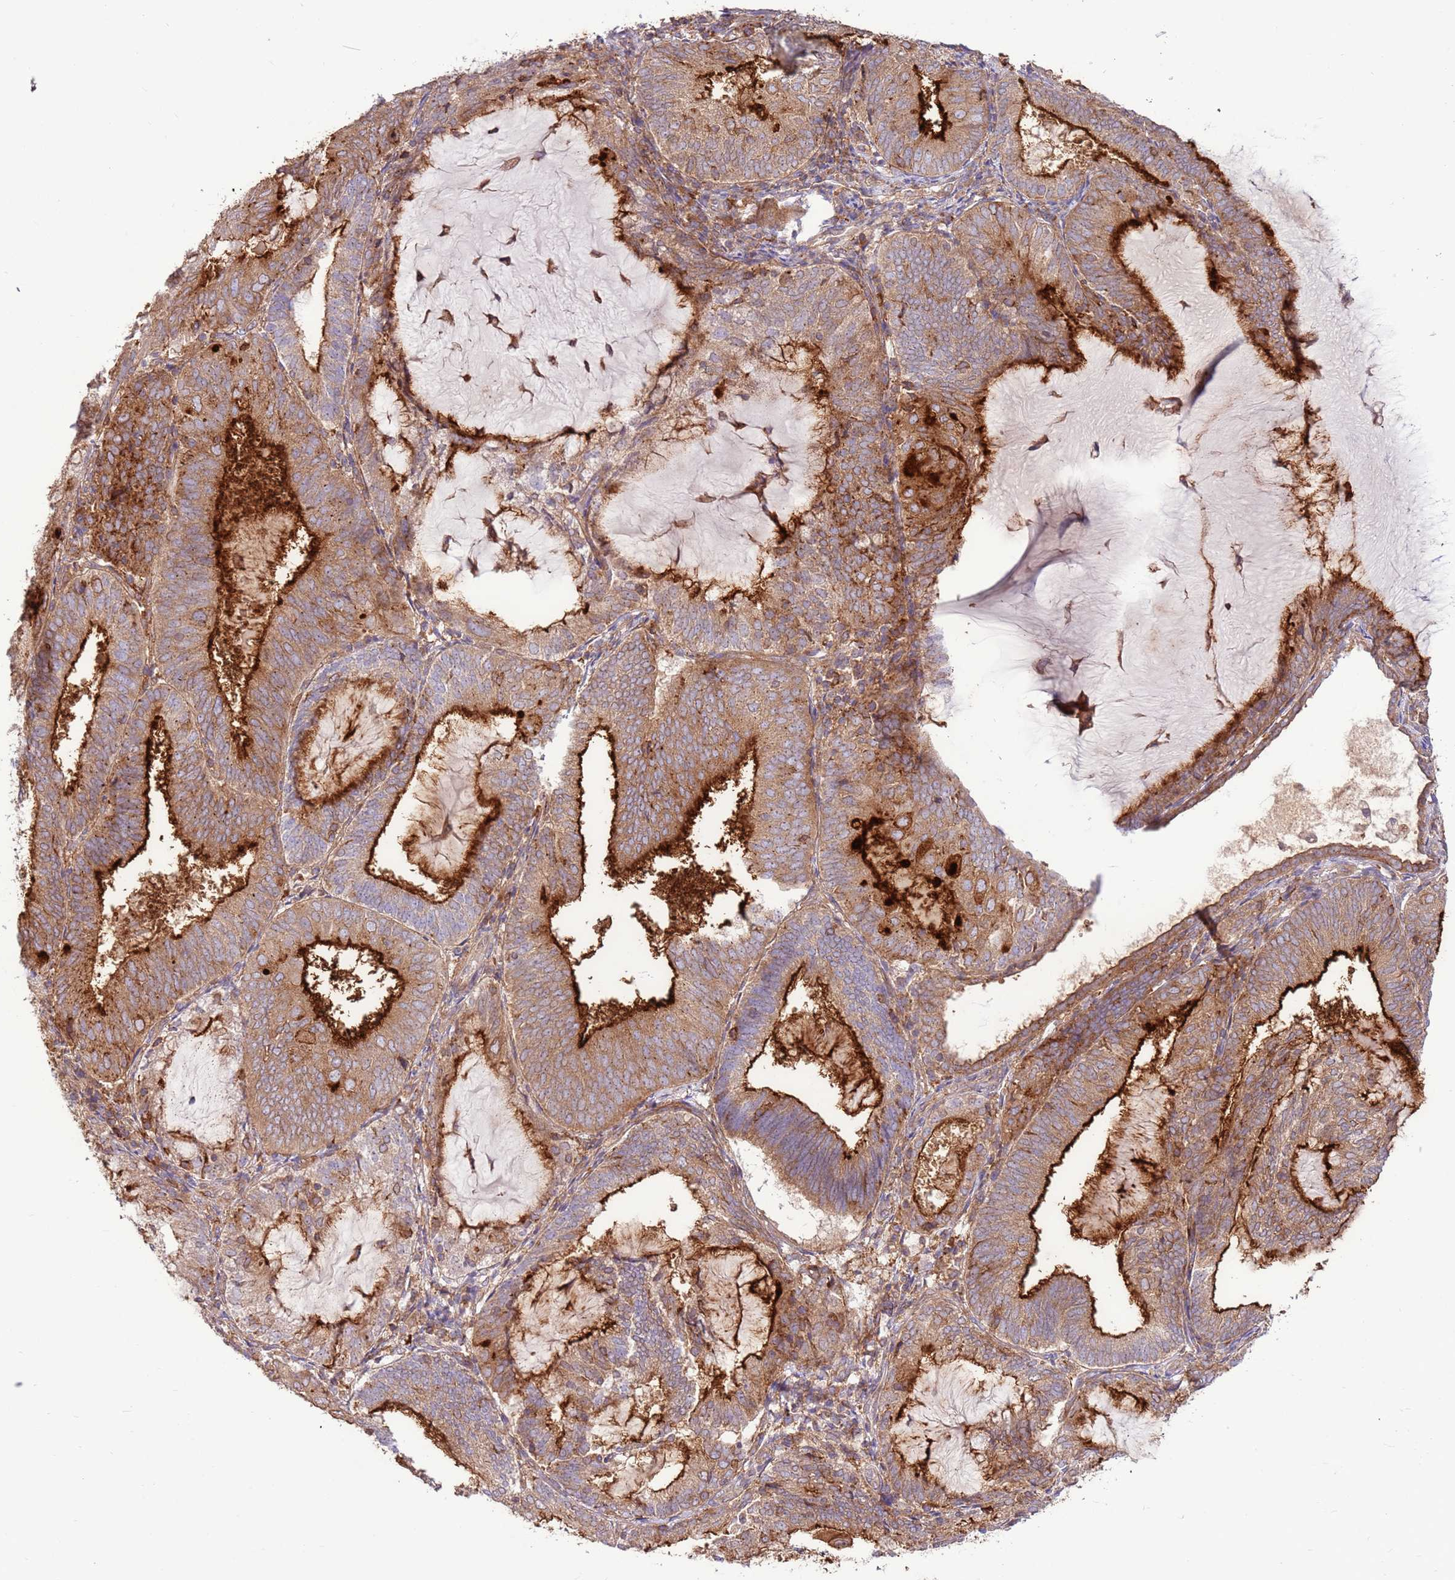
{"staining": {"intensity": "strong", "quantity": "25%-75%", "location": "cytoplasmic/membranous"}, "tissue": "endometrial cancer", "cell_type": "Tumor cells", "image_type": "cancer", "snomed": [{"axis": "morphology", "description": "Adenocarcinoma, NOS"}, {"axis": "topography", "description": "Endometrium"}], "caption": "Protein staining demonstrates strong cytoplasmic/membranous positivity in approximately 25%-75% of tumor cells in adenocarcinoma (endometrial).", "gene": "DDX19B", "patient": {"sex": "female", "age": 81}}